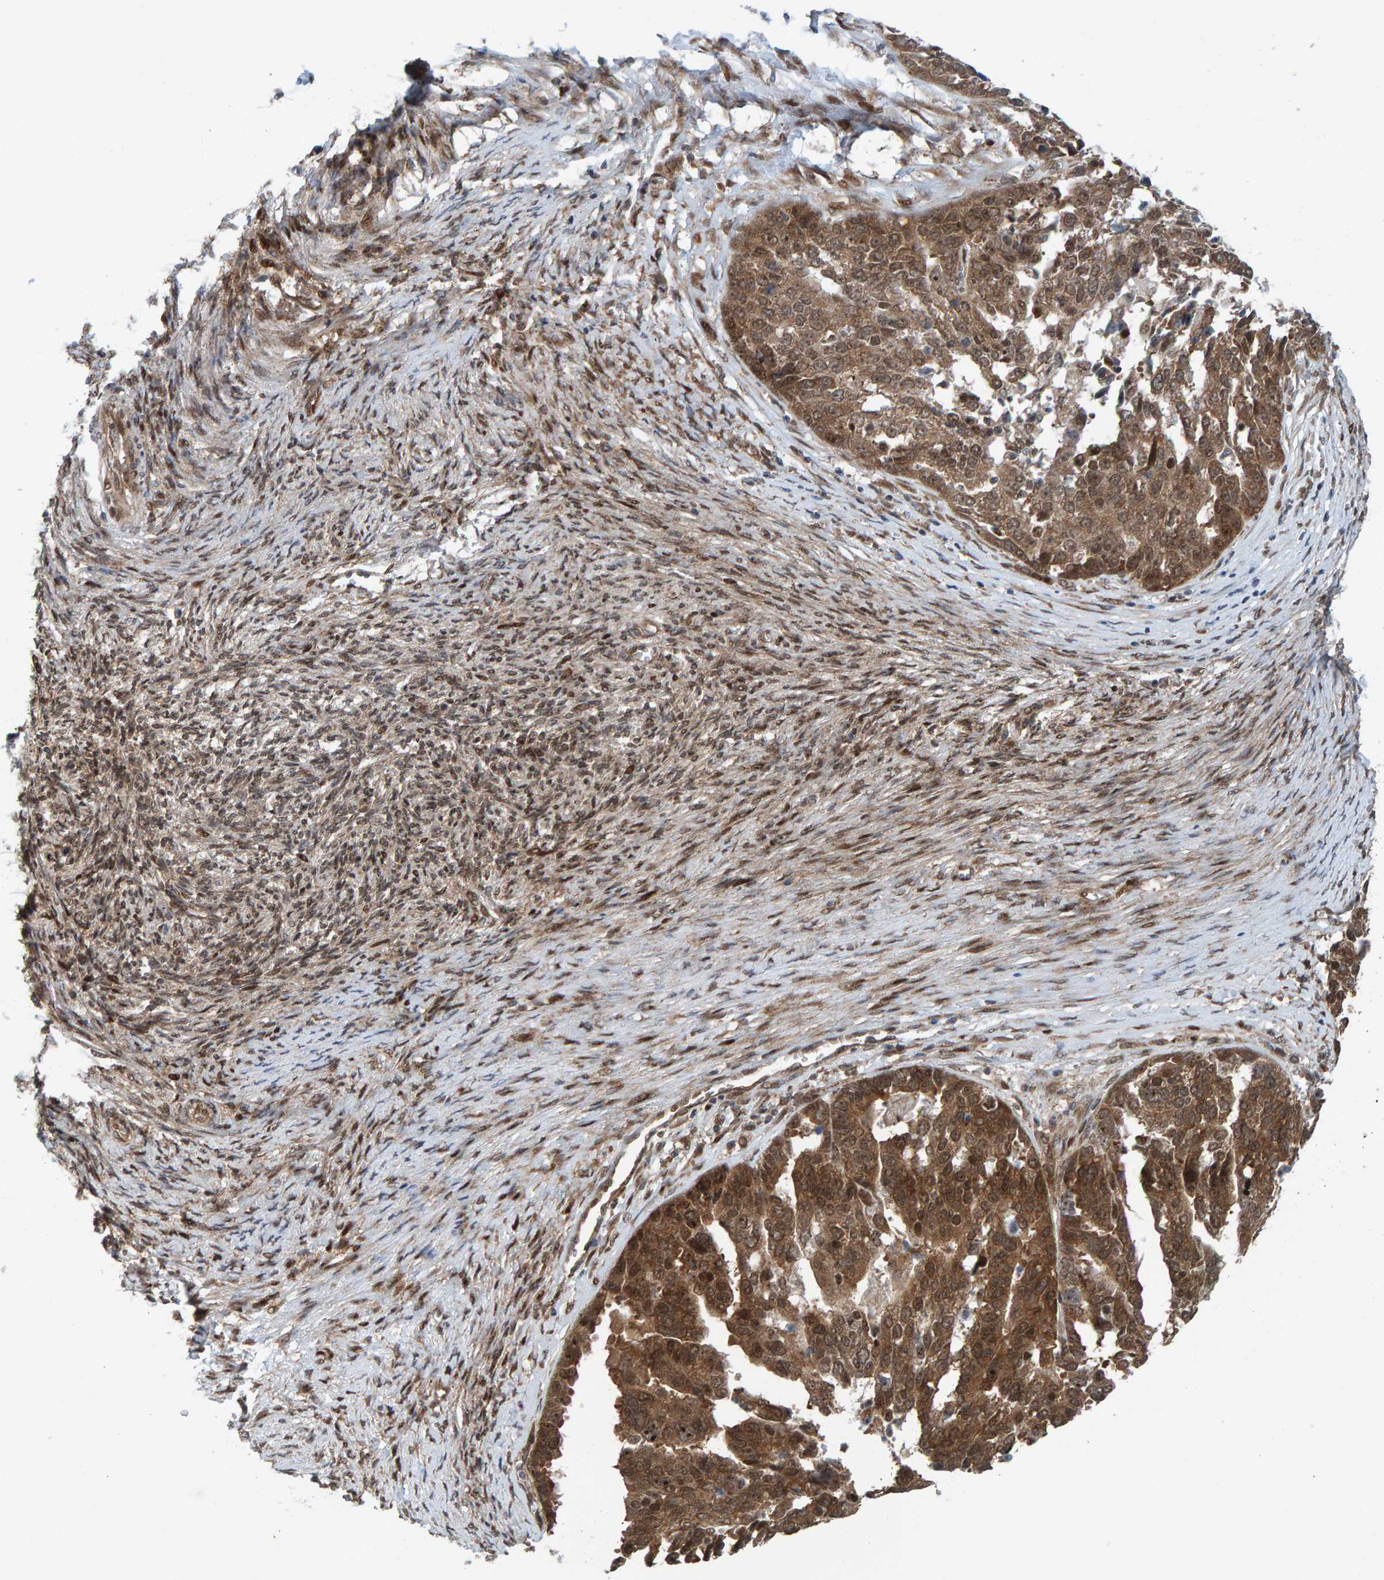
{"staining": {"intensity": "moderate", "quantity": ">75%", "location": "cytoplasmic/membranous,nuclear"}, "tissue": "ovarian cancer", "cell_type": "Tumor cells", "image_type": "cancer", "snomed": [{"axis": "morphology", "description": "Cystadenocarcinoma, serous, NOS"}, {"axis": "topography", "description": "Ovary"}], "caption": "Serous cystadenocarcinoma (ovarian) stained with DAB (3,3'-diaminobenzidine) immunohistochemistry (IHC) reveals medium levels of moderate cytoplasmic/membranous and nuclear expression in approximately >75% of tumor cells. Ihc stains the protein in brown and the nuclei are stained blue.", "gene": "ZNF366", "patient": {"sex": "female", "age": 44}}